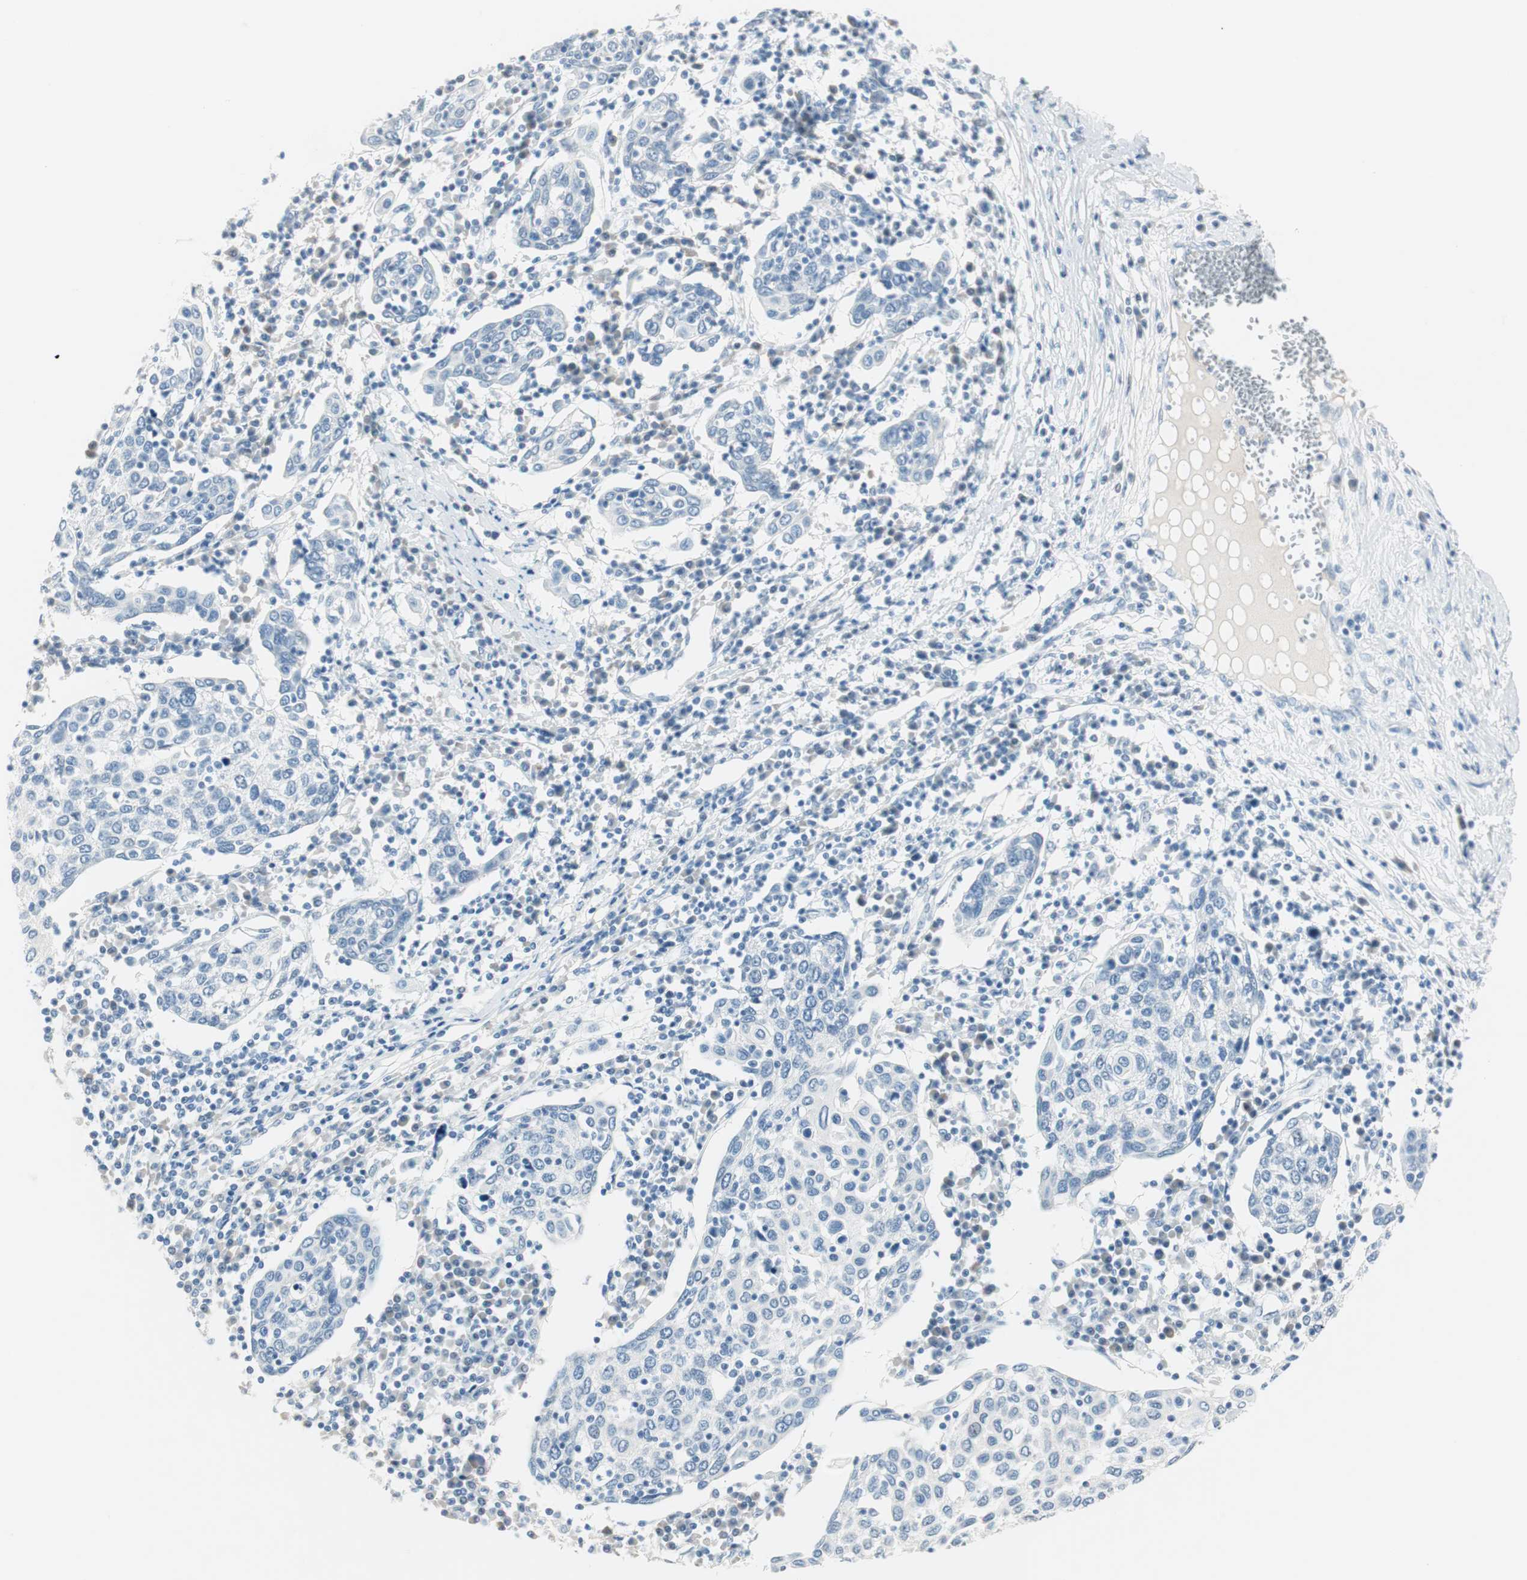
{"staining": {"intensity": "negative", "quantity": "none", "location": "none"}, "tissue": "cervical cancer", "cell_type": "Tumor cells", "image_type": "cancer", "snomed": [{"axis": "morphology", "description": "Squamous cell carcinoma, NOS"}, {"axis": "topography", "description": "Cervix"}], "caption": "An IHC photomicrograph of cervical cancer is shown. There is no staining in tumor cells of cervical cancer.", "gene": "HOXB13", "patient": {"sex": "female", "age": 40}}